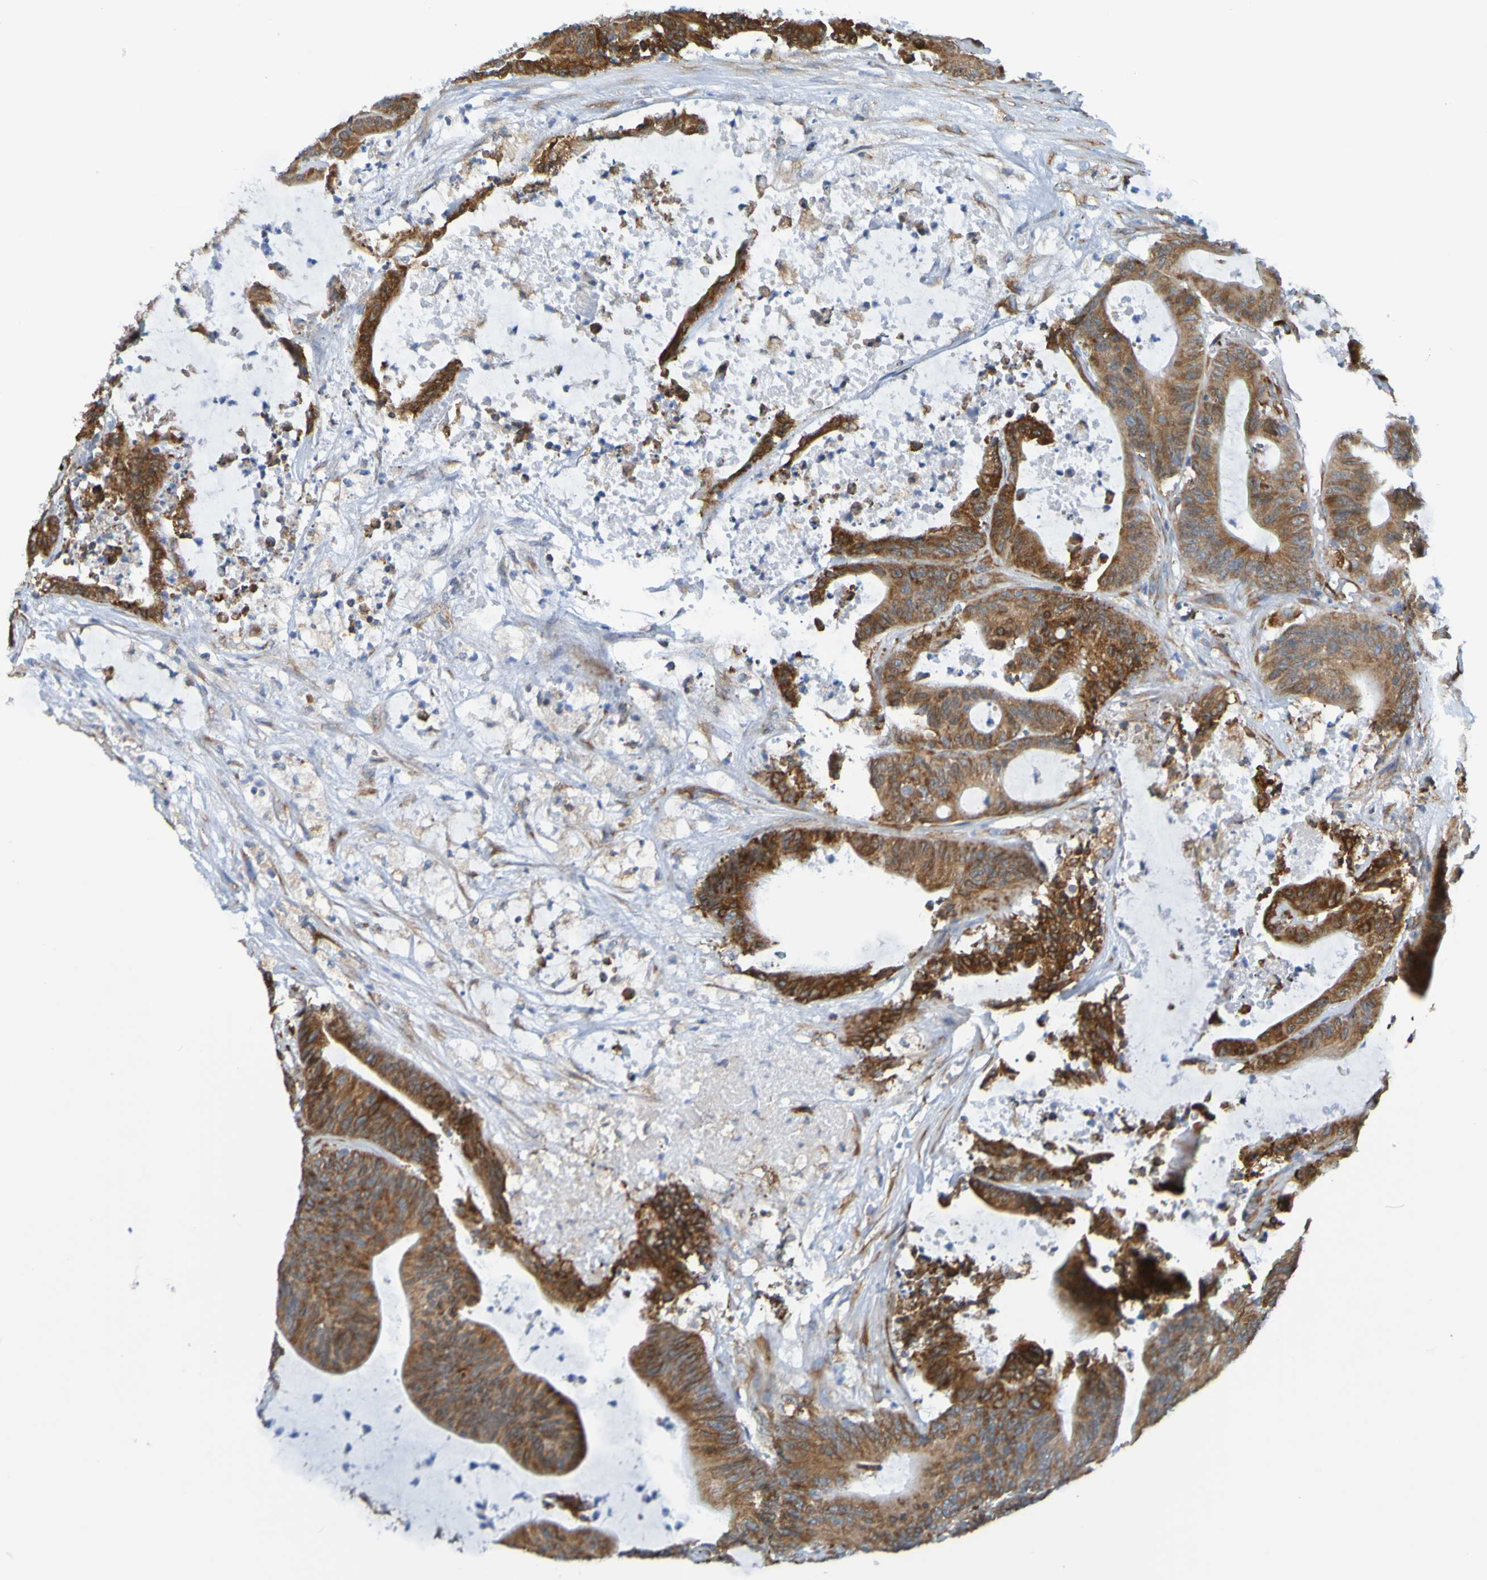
{"staining": {"intensity": "moderate", "quantity": ">75%", "location": "cytoplasmic/membranous"}, "tissue": "colorectal cancer", "cell_type": "Tumor cells", "image_type": "cancer", "snomed": [{"axis": "morphology", "description": "Adenocarcinoma, NOS"}, {"axis": "topography", "description": "Rectum"}], "caption": "Colorectal cancer stained with immunohistochemistry exhibits moderate cytoplasmic/membranous staining in about >75% of tumor cells.", "gene": "SSR1", "patient": {"sex": "female", "age": 67}}